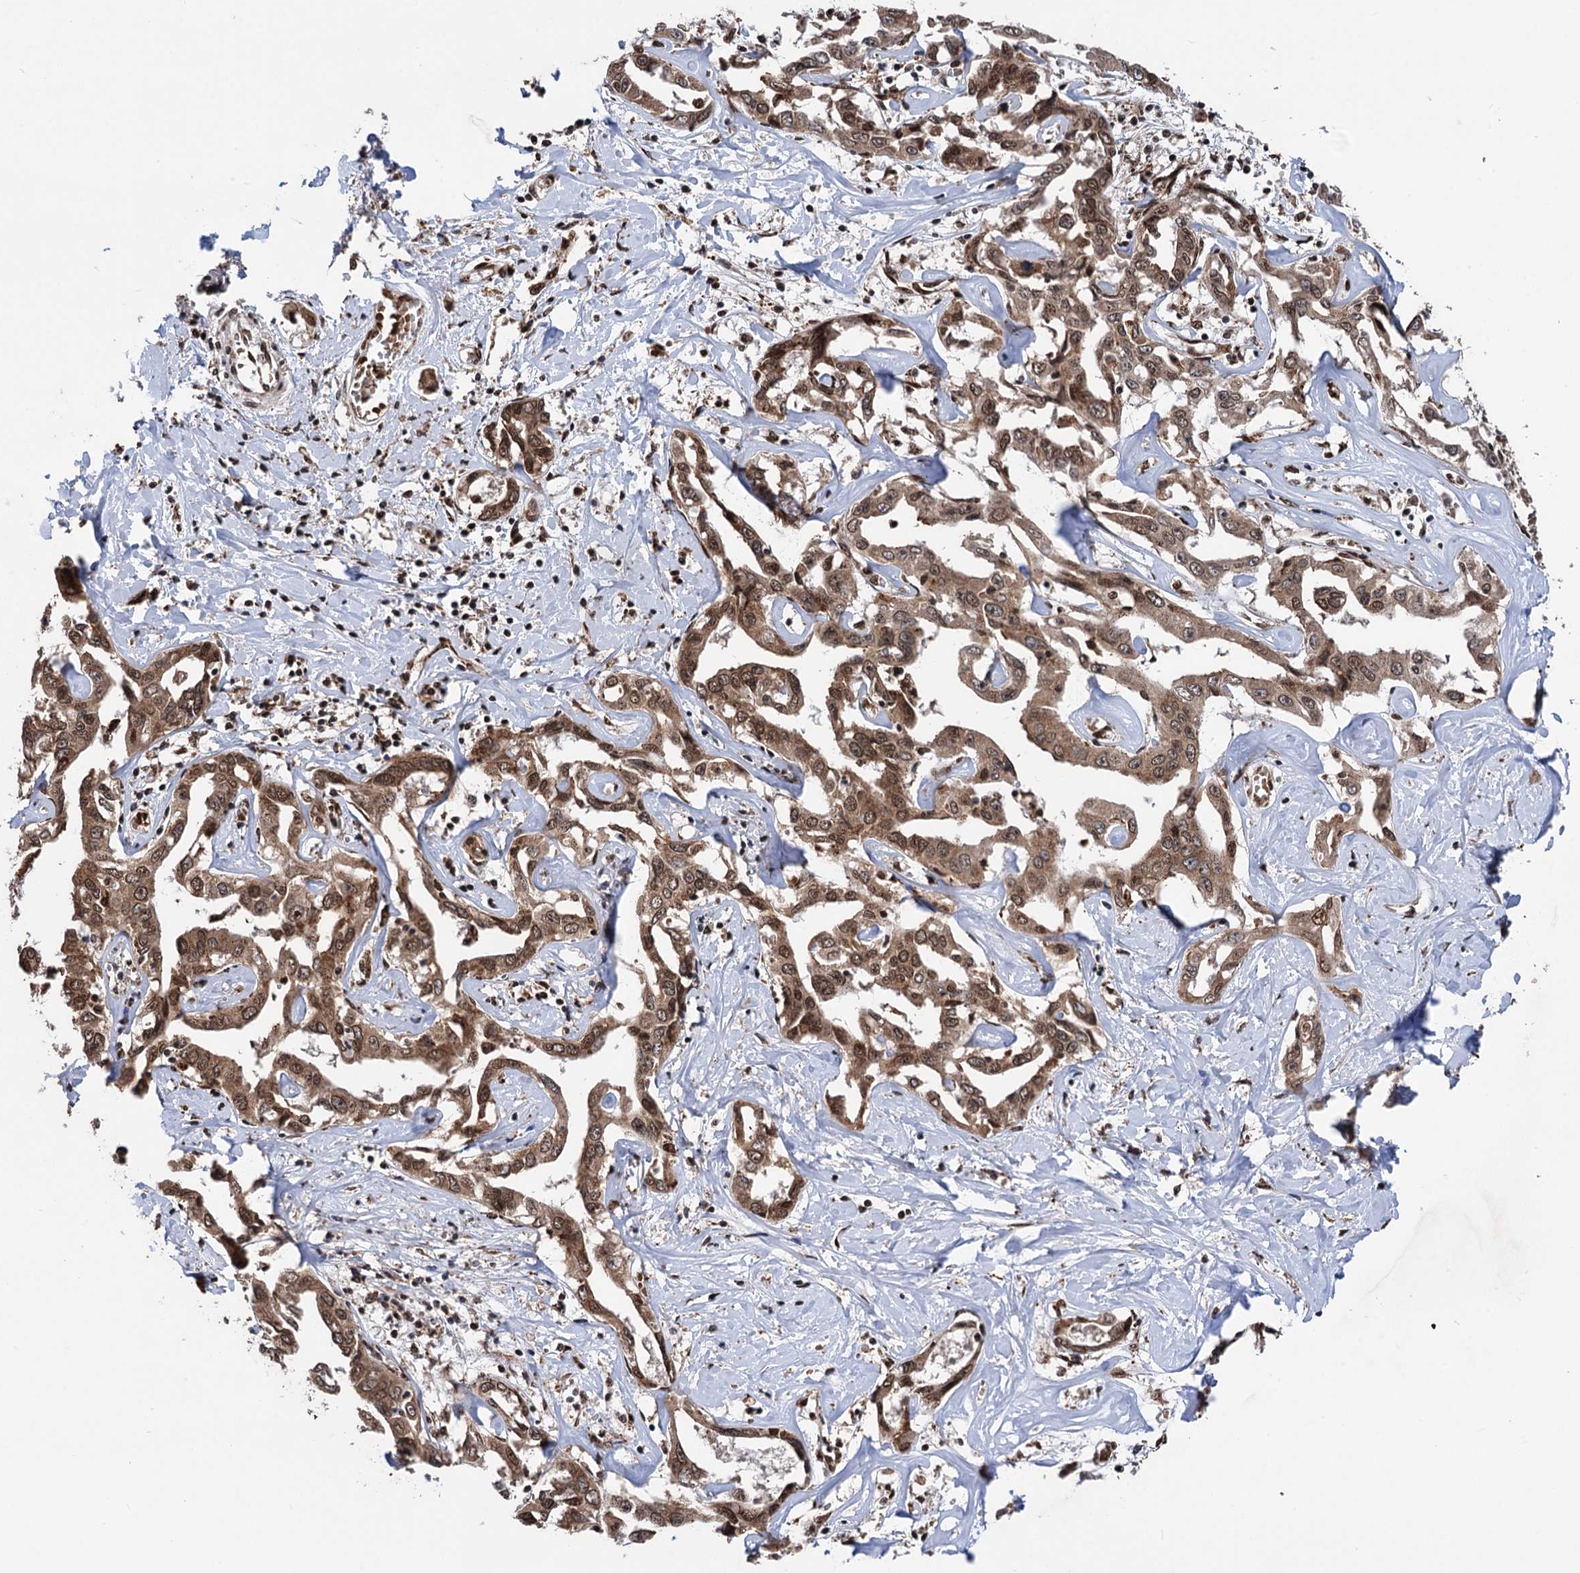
{"staining": {"intensity": "moderate", "quantity": ">75%", "location": "cytoplasmic/membranous,nuclear"}, "tissue": "liver cancer", "cell_type": "Tumor cells", "image_type": "cancer", "snomed": [{"axis": "morphology", "description": "Cholangiocarcinoma"}, {"axis": "topography", "description": "Liver"}], "caption": "Immunohistochemistry (IHC) (DAB (3,3'-diaminobenzidine)) staining of liver cancer (cholangiocarcinoma) displays moderate cytoplasmic/membranous and nuclear protein staining in approximately >75% of tumor cells.", "gene": "MESD", "patient": {"sex": "male", "age": 59}}